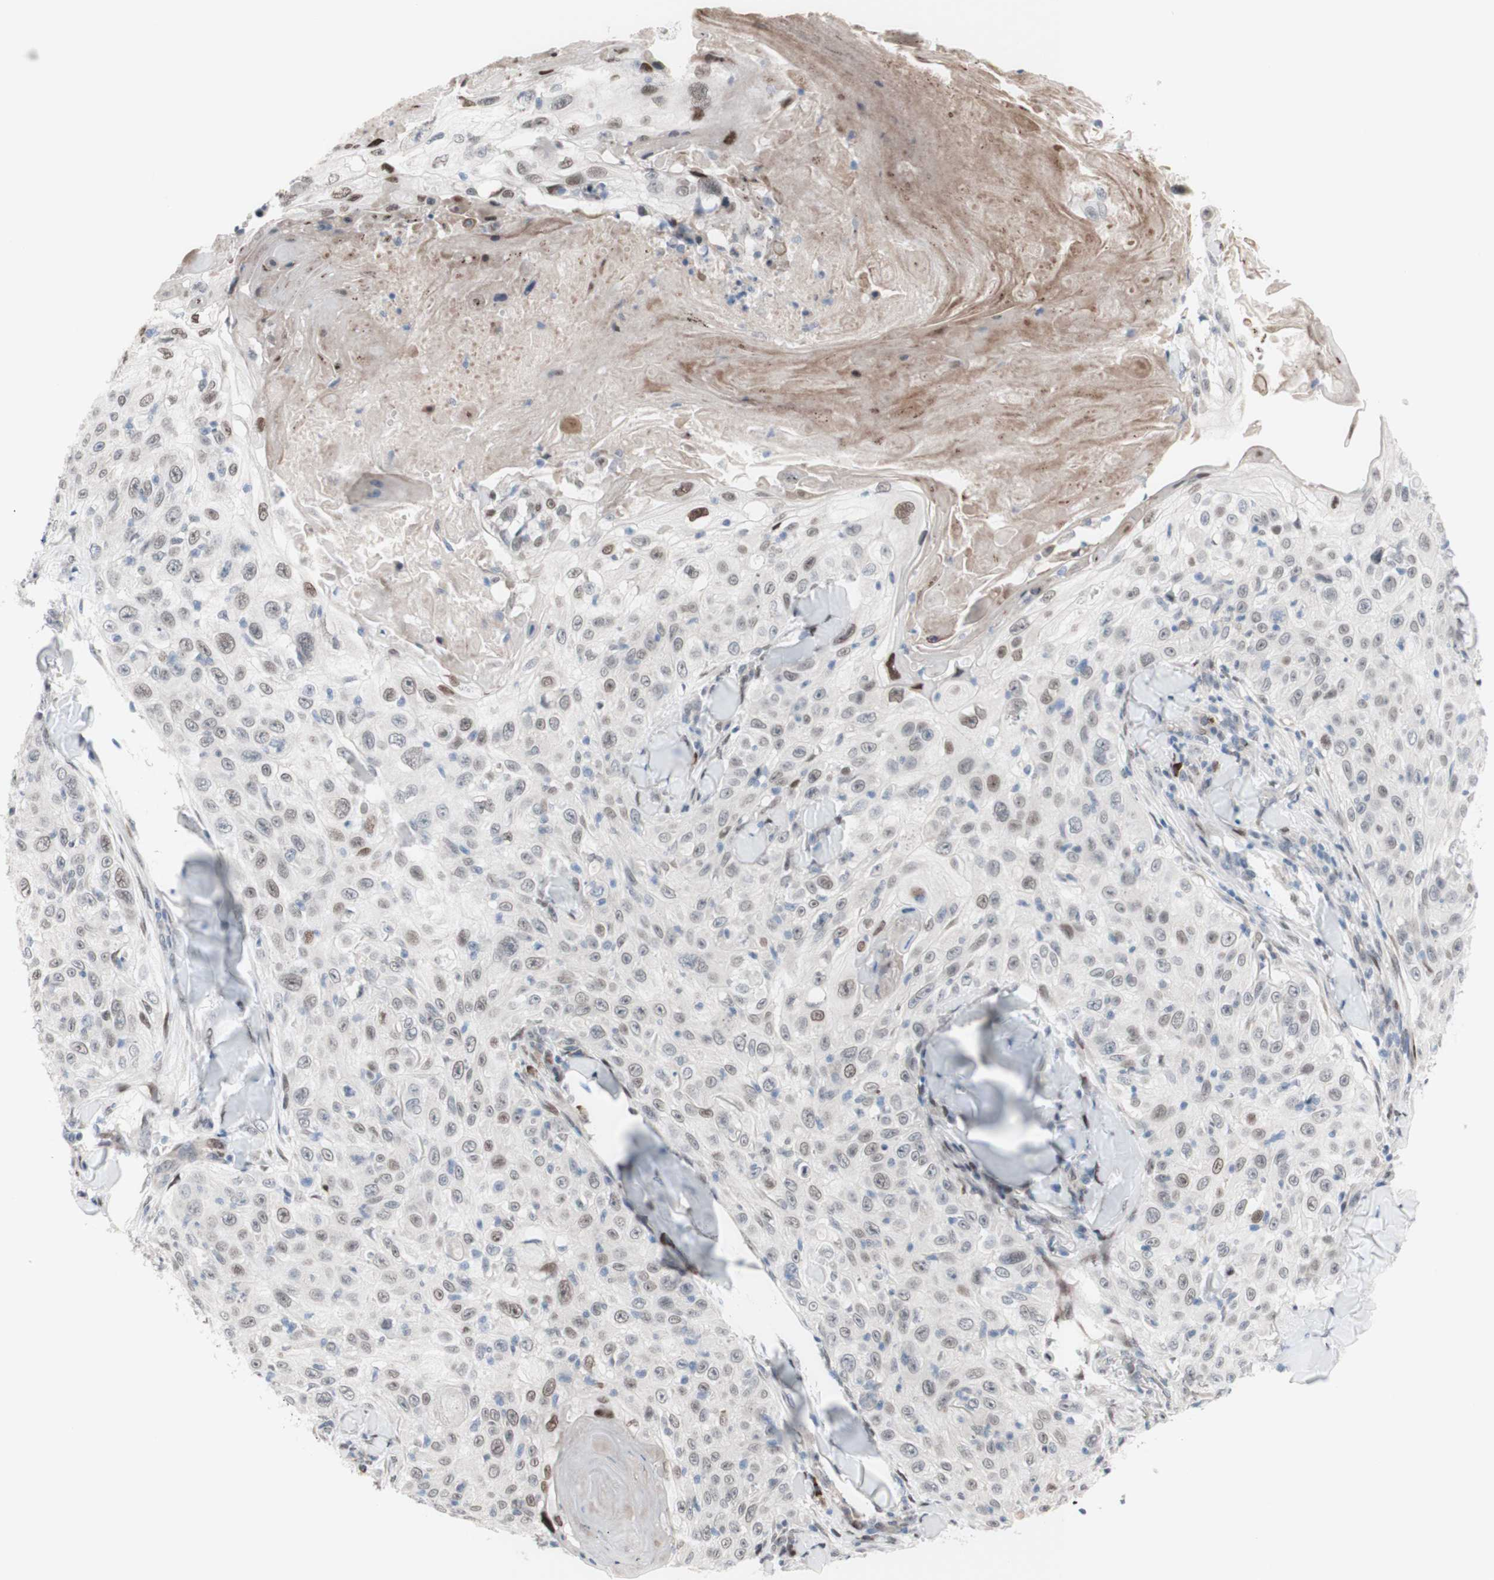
{"staining": {"intensity": "negative", "quantity": "none", "location": "none"}, "tissue": "skin cancer", "cell_type": "Tumor cells", "image_type": "cancer", "snomed": [{"axis": "morphology", "description": "Squamous cell carcinoma, NOS"}, {"axis": "topography", "description": "Skin"}], "caption": "A micrograph of human skin cancer is negative for staining in tumor cells.", "gene": "PHTF2", "patient": {"sex": "male", "age": 86}}